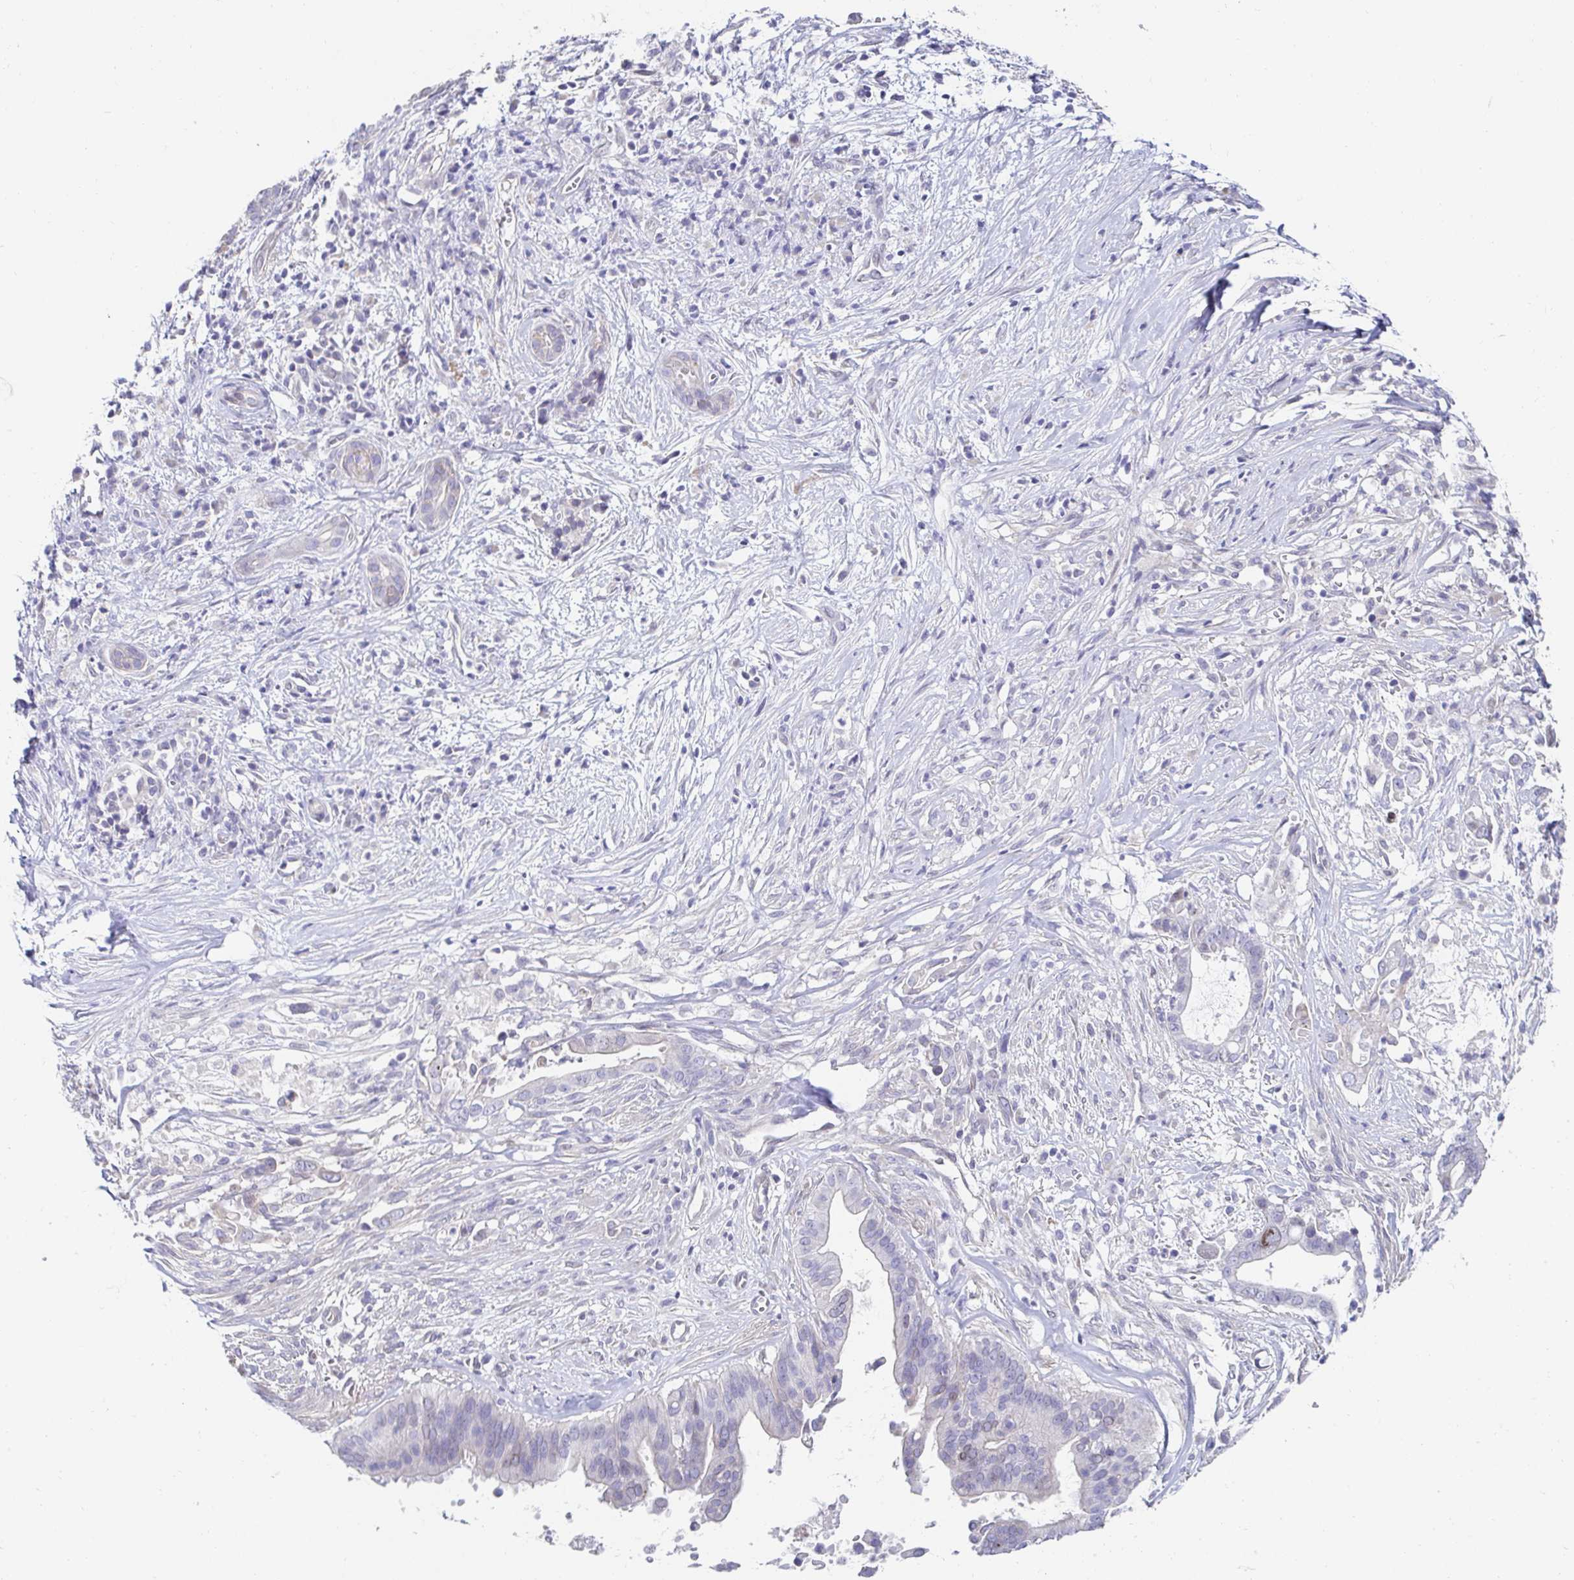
{"staining": {"intensity": "negative", "quantity": "none", "location": "none"}, "tissue": "pancreatic cancer", "cell_type": "Tumor cells", "image_type": "cancer", "snomed": [{"axis": "morphology", "description": "Adenocarcinoma, NOS"}, {"axis": "topography", "description": "Pancreas"}], "caption": "Pancreatic cancer was stained to show a protein in brown. There is no significant positivity in tumor cells.", "gene": "AKAP14", "patient": {"sex": "male", "age": 61}}